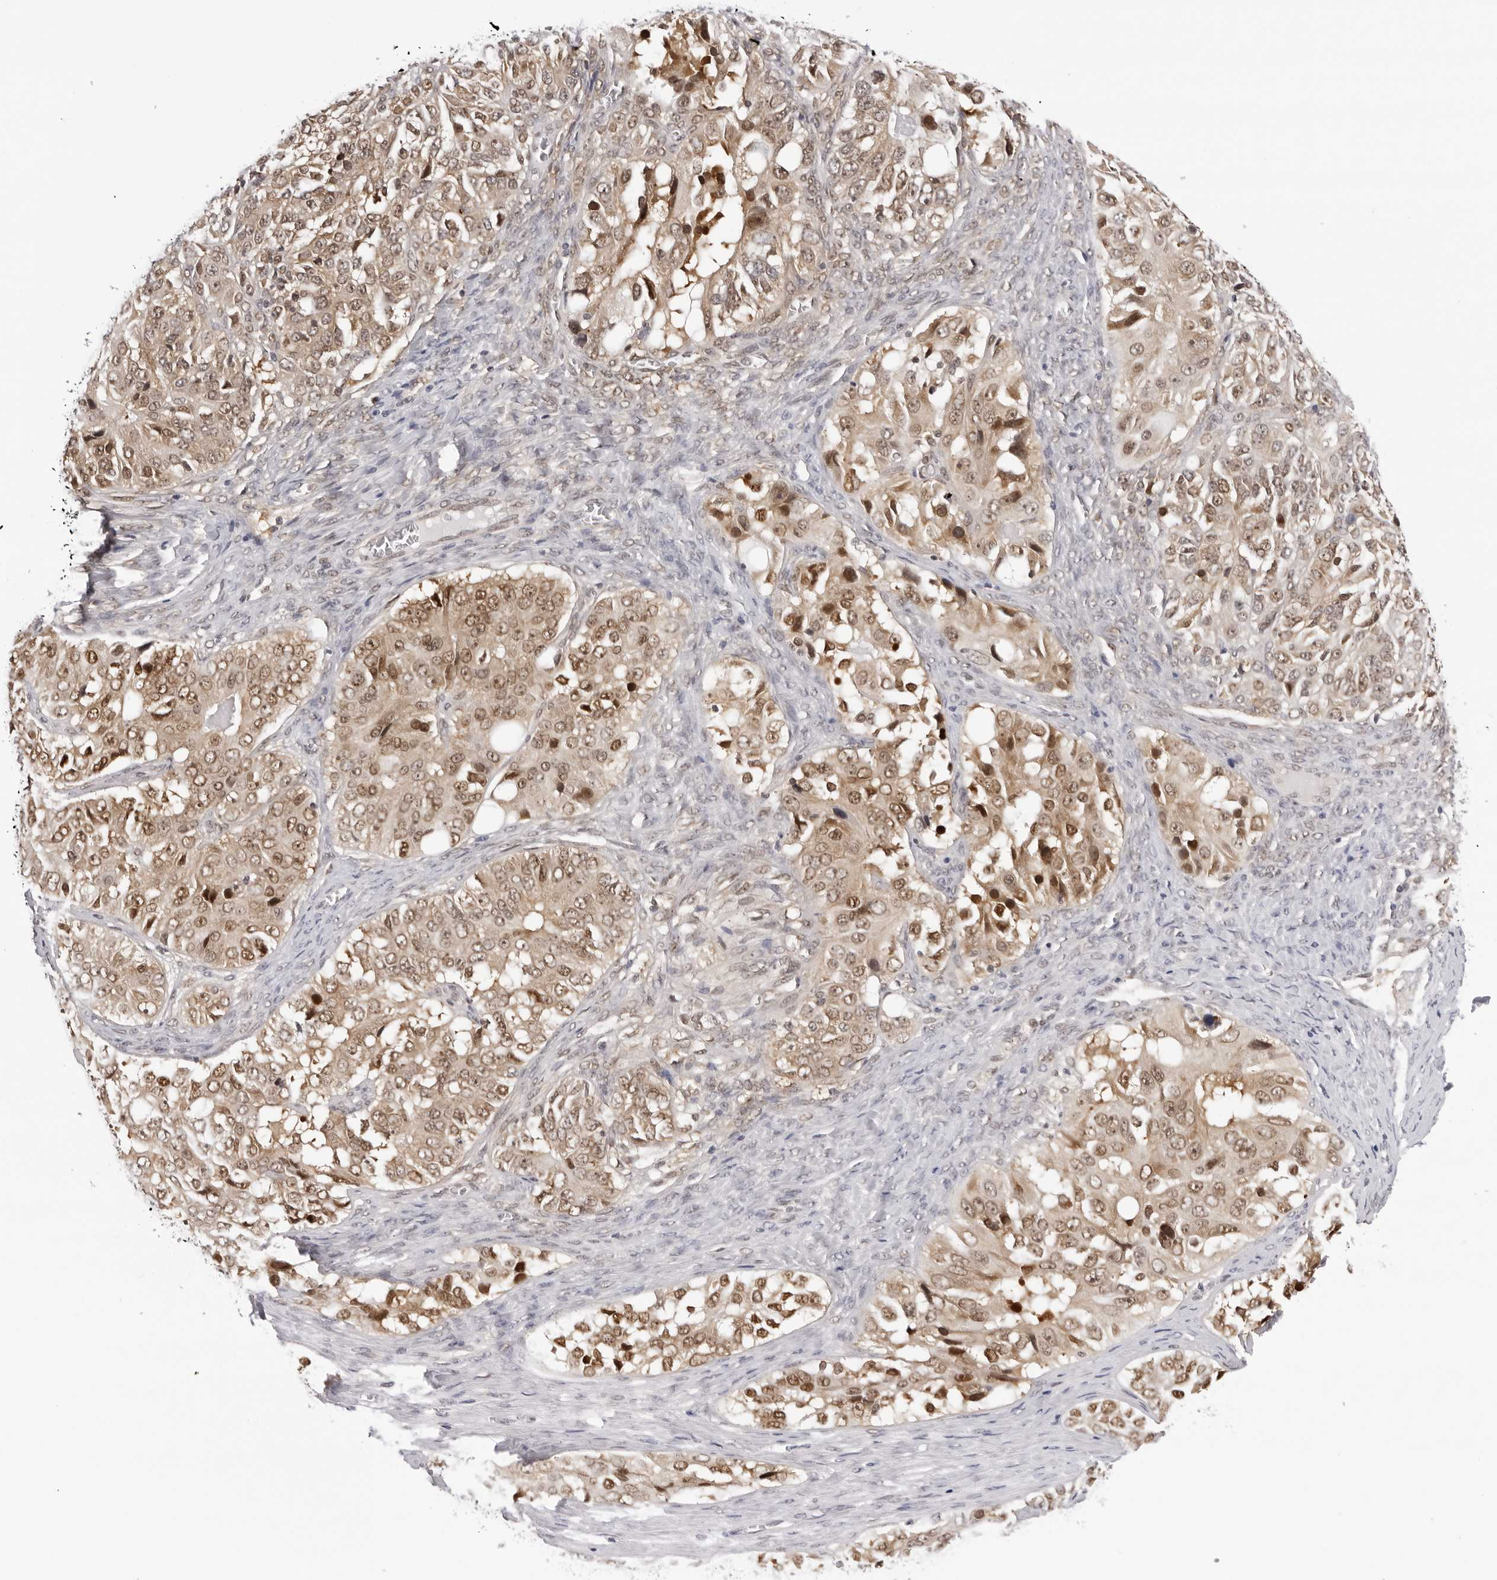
{"staining": {"intensity": "moderate", "quantity": ">75%", "location": "cytoplasmic/membranous,nuclear"}, "tissue": "ovarian cancer", "cell_type": "Tumor cells", "image_type": "cancer", "snomed": [{"axis": "morphology", "description": "Carcinoma, endometroid"}, {"axis": "topography", "description": "Ovary"}], "caption": "About >75% of tumor cells in endometroid carcinoma (ovarian) show moderate cytoplasmic/membranous and nuclear protein expression as visualized by brown immunohistochemical staining.", "gene": "WDR77", "patient": {"sex": "female", "age": 51}}